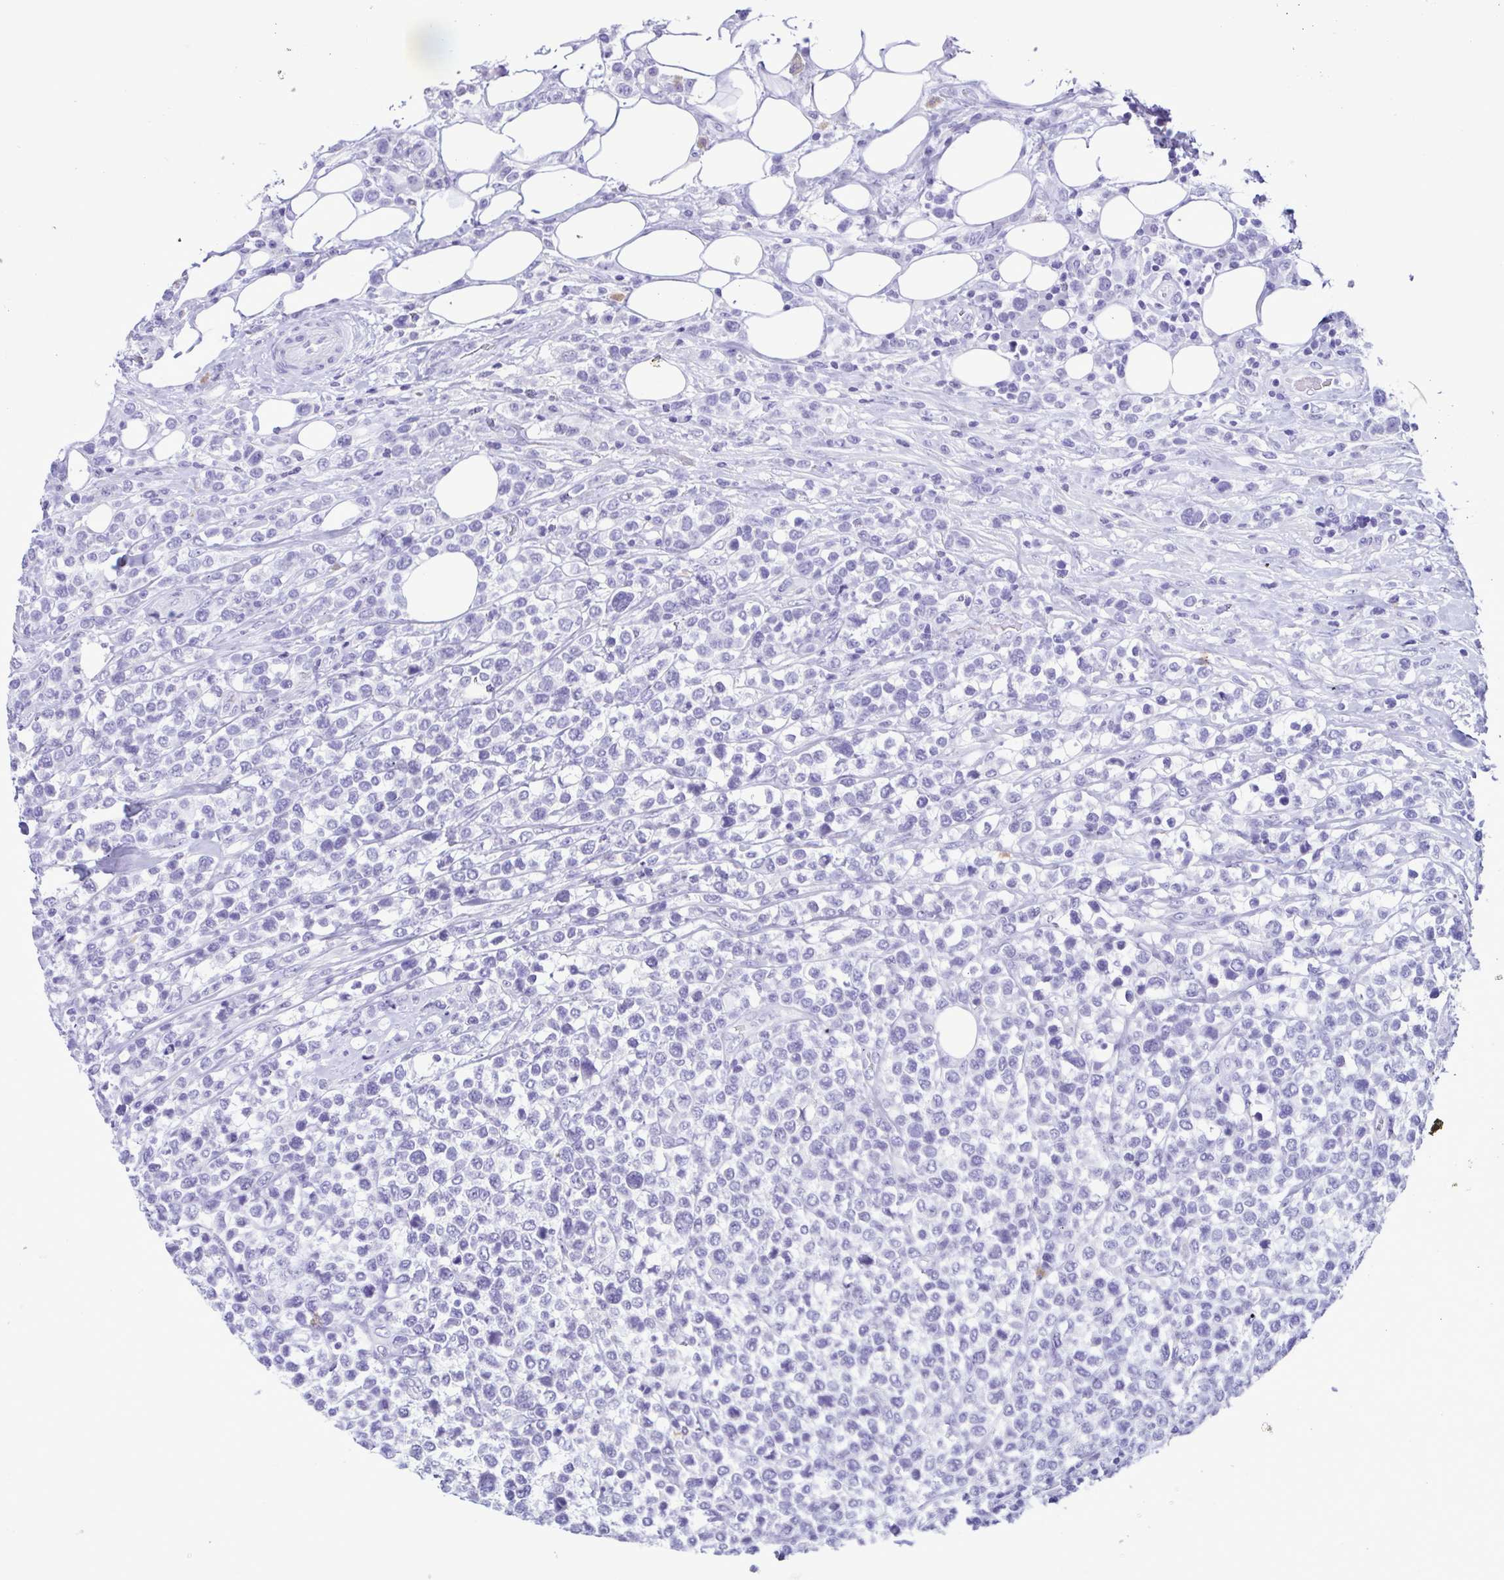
{"staining": {"intensity": "negative", "quantity": "none", "location": "none"}, "tissue": "lymphoma", "cell_type": "Tumor cells", "image_type": "cancer", "snomed": [{"axis": "morphology", "description": "Malignant lymphoma, non-Hodgkin's type, High grade"}, {"axis": "topography", "description": "Soft tissue"}], "caption": "Immunohistochemistry of malignant lymphoma, non-Hodgkin's type (high-grade) shows no expression in tumor cells.", "gene": "SPATA16", "patient": {"sex": "female", "age": 56}}